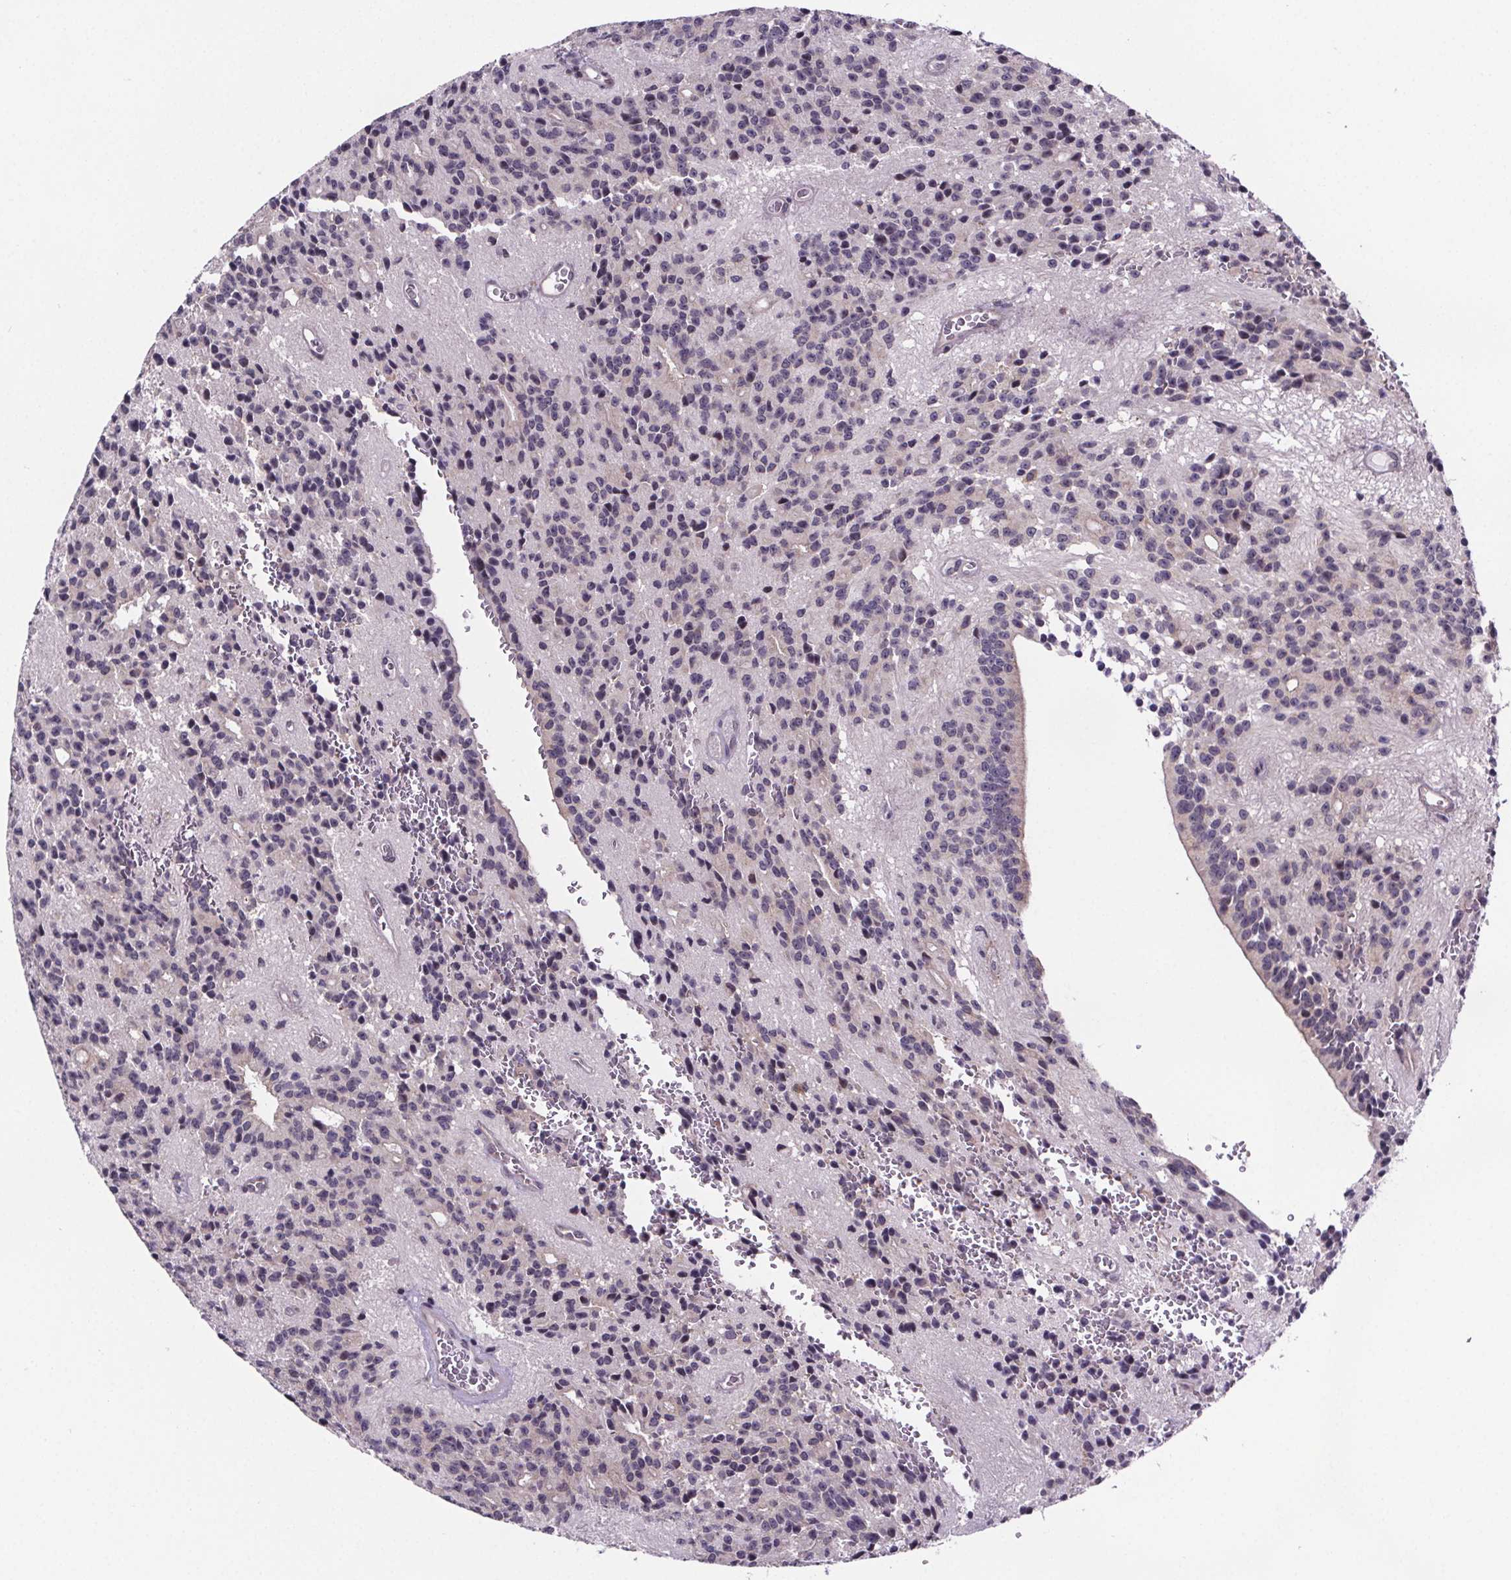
{"staining": {"intensity": "negative", "quantity": "none", "location": "none"}, "tissue": "glioma", "cell_type": "Tumor cells", "image_type": "cancer", "snomed": [{"axis": "morphology", "description": "Glioma, malignant, Low grade"}, {"axis": "topography", "description": "Brain"}], "caption": "Immunohistochemistry (IHC) histopathology image of neoplastic tissue: human glioma stained with DAB (3,3'-diaminobenzidine) shows no significant protein positivity in tumor cells. (DAB immunohistochemistry (IHC) visualized using brightfield microscopy, high magnification).", "gene": "TTC12", "patient": {"sex": "male", "age": 31}}